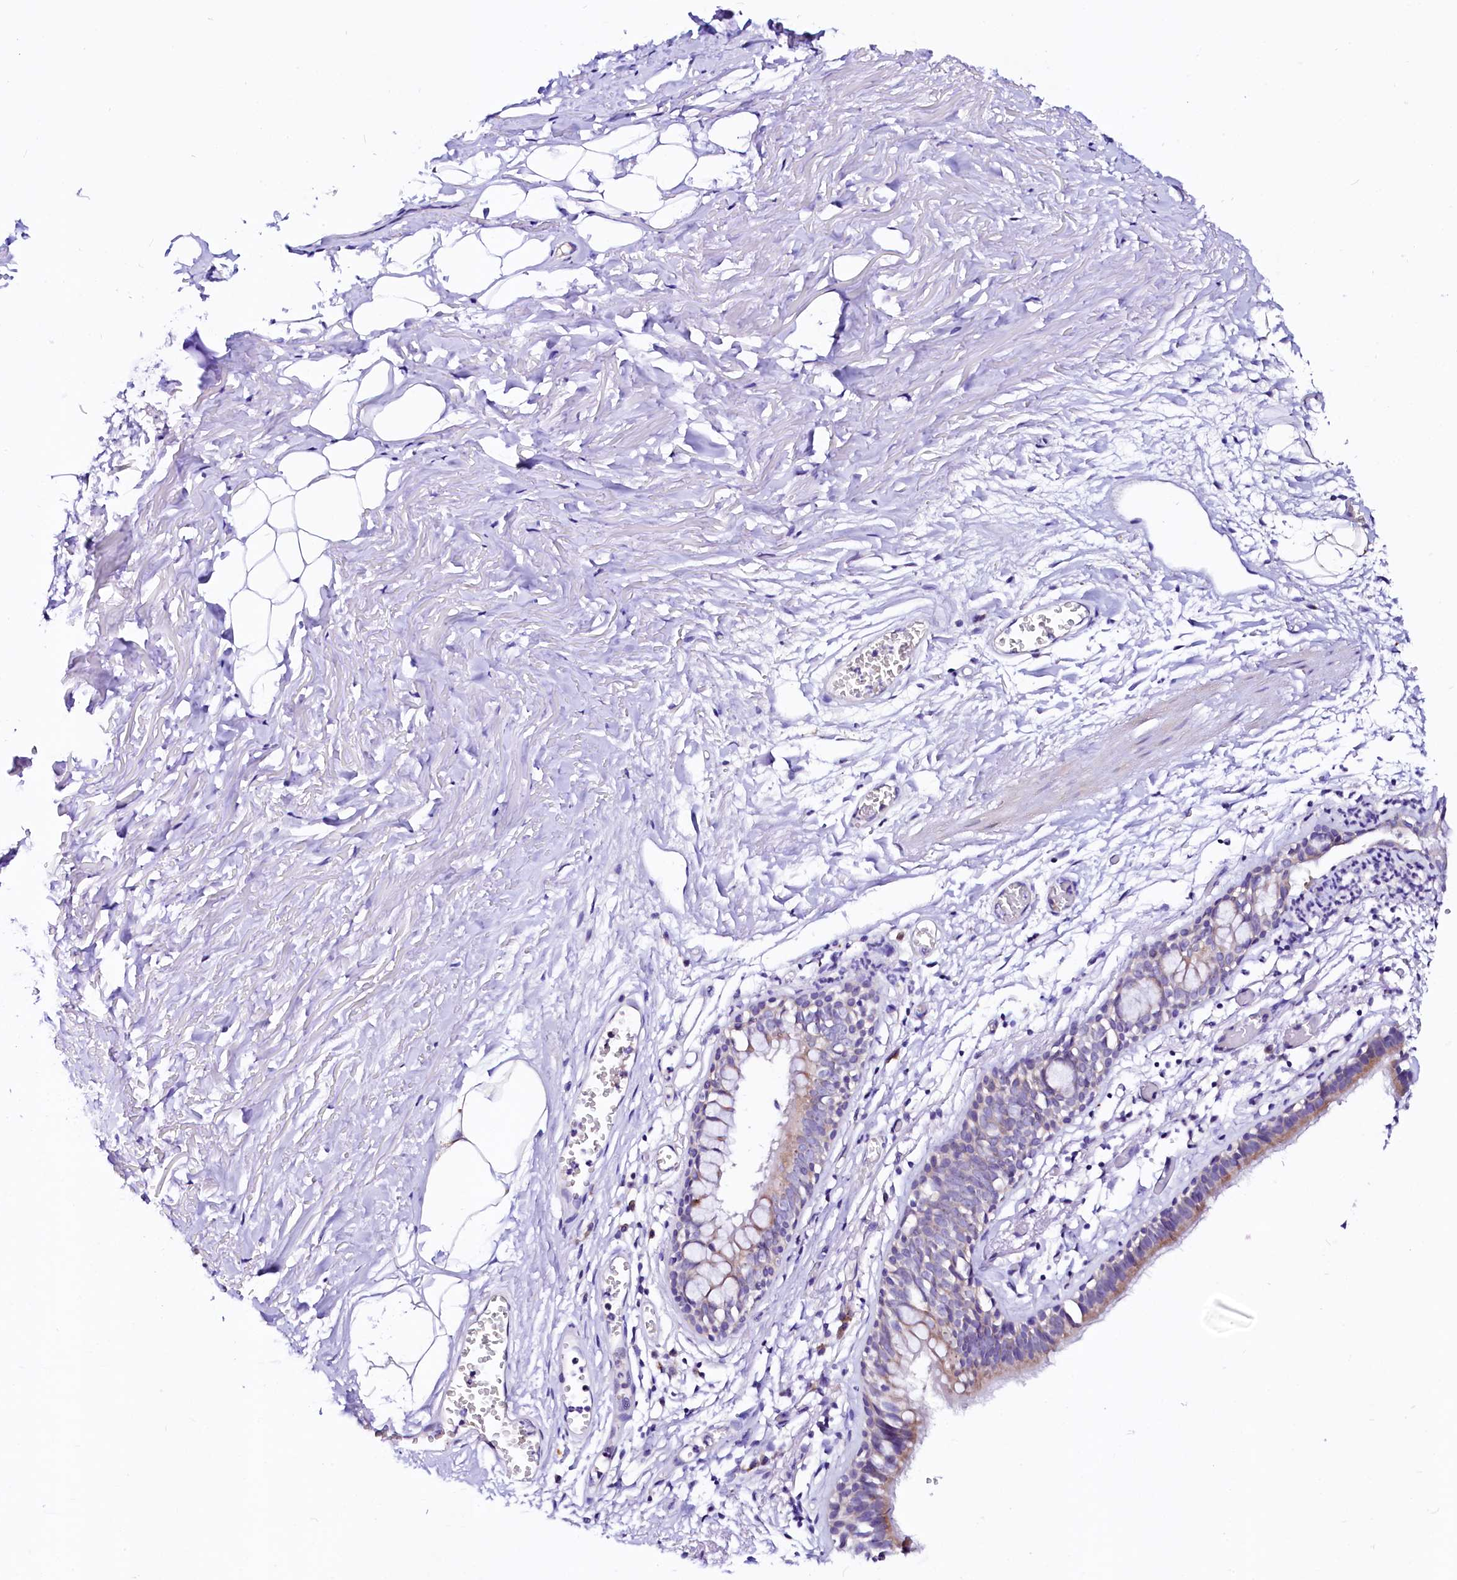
{"staining": {"intensity": "weak", "quantity": "<25%", "location": "cytoplasmic/membranous"}, "tissue": "bronchus", "cell_type": "Respiratory epithelial cells", "image_type": "normal", "snomed": [{"axis": "morphology", "description": "Normal tissue, NOS"}, {"axis": "topography", "description": "Bronchus"}, {"axis": "topography", "description": "Lung"}], "caption": "Normal bronchus was stained to show a protein in brown. There is no significant staining in respiratory epithelial cells. Brightfield microscopy of IHC stained with DAB (3,3'-diaminobenzidine) (brown) and hematoxylin (blue), captured at high magnification.", "gene": "BTBD16", "patient": {"sex": "male", "age": 56}}